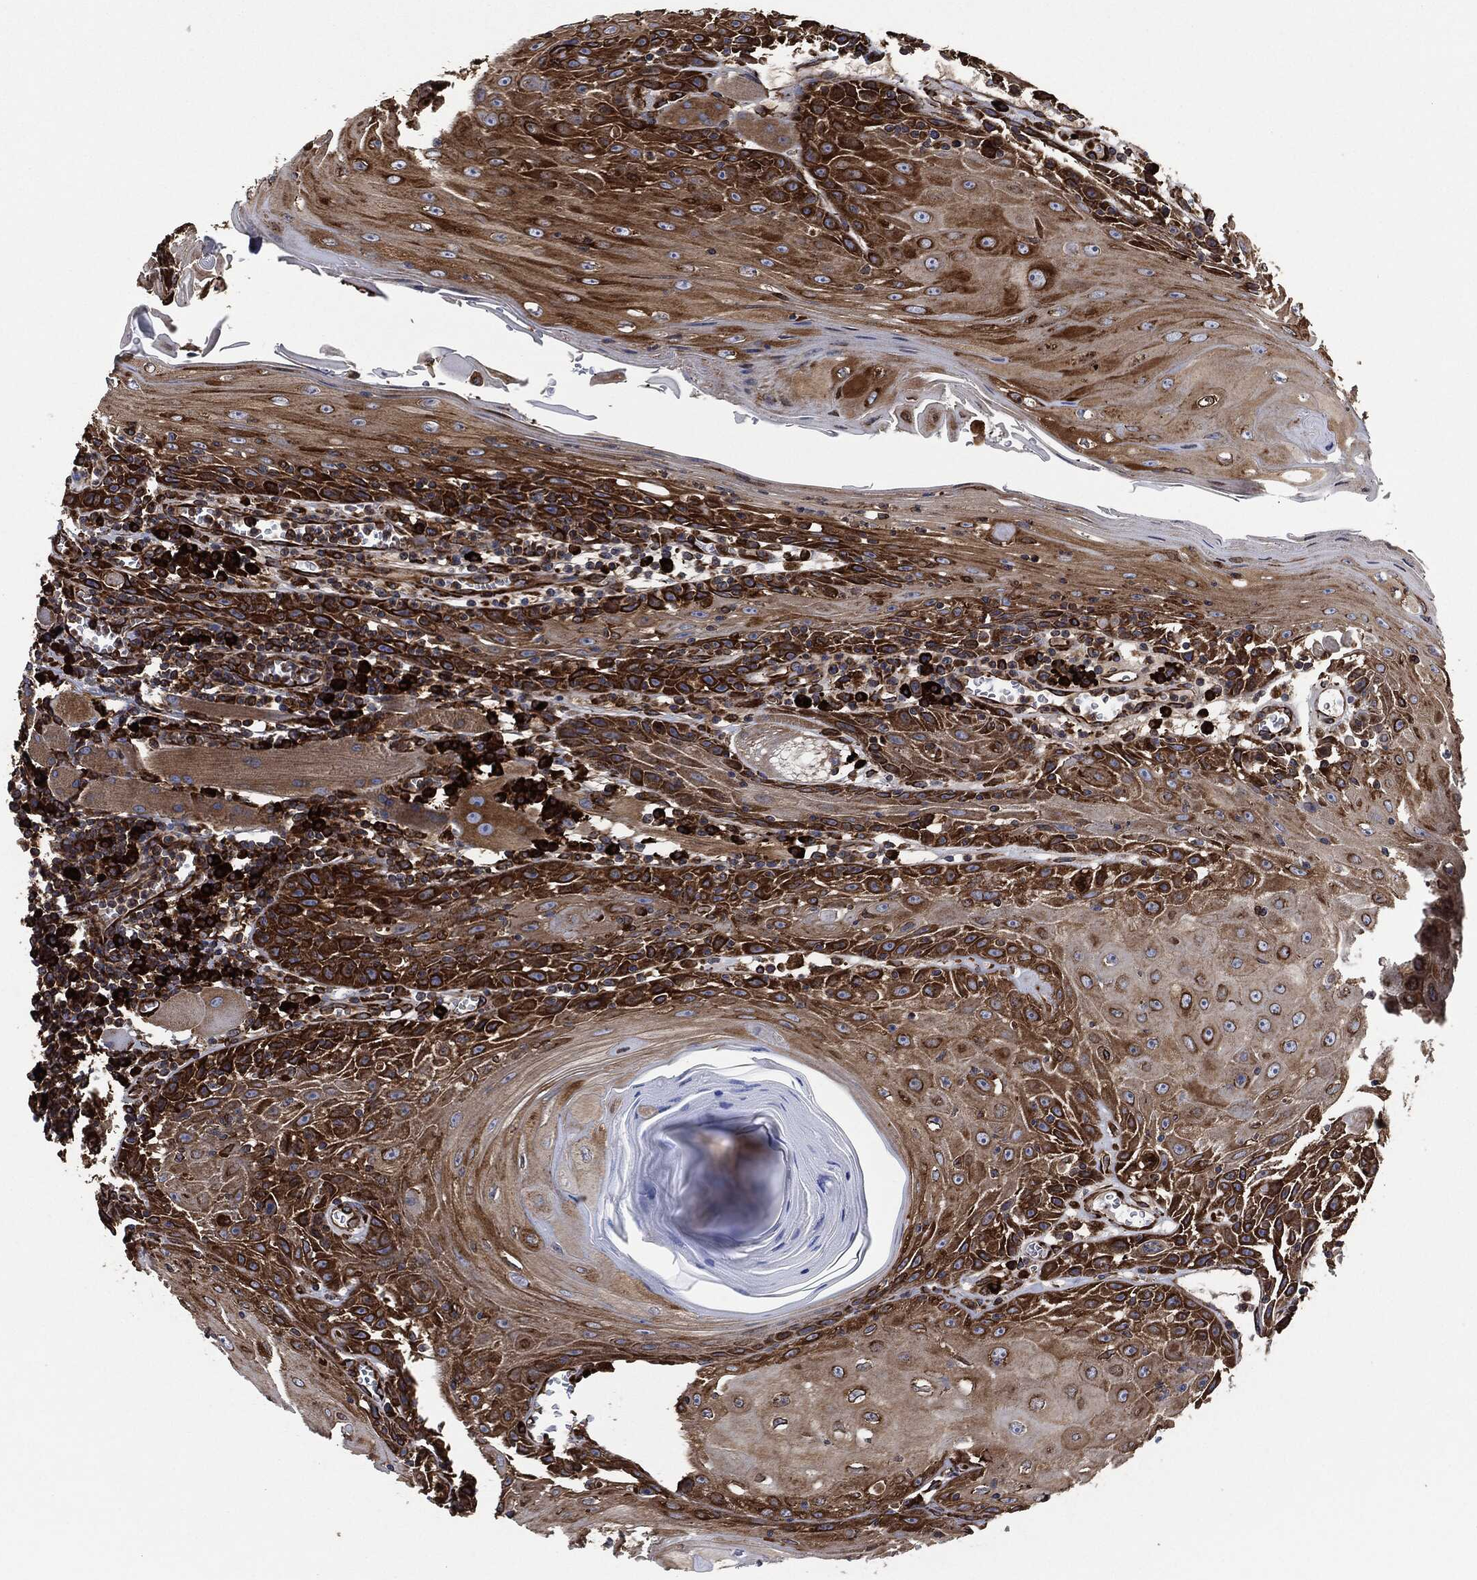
{"staining": {"intensity": "strong", "quantity": ">75%", "location": "cytoplasmic/membranous"}, "tissue": "head and neck cancer", "cell_type": "Tumor cells", "image_type": "cancer", "snomed": [{"axis": "morphology", "description": "Normal tissue, NOS"}, {"axis": "morphology", "description": "Squamous cell carcinoma, NOS"}, {"axis": "topography", "description": "Oral tissue"}, {"axis": "topography", "description": "Head-Neck"}], "caption": "This histopathology image shows immunohistochemistry staining of head and neck cancer (squamous cell carcinoma), with high strong cytoplasmic/membranous positivity in about >75% of tumor cells.", "gene": "AMFR", "patient": {"sex": "male", "age": 52}}